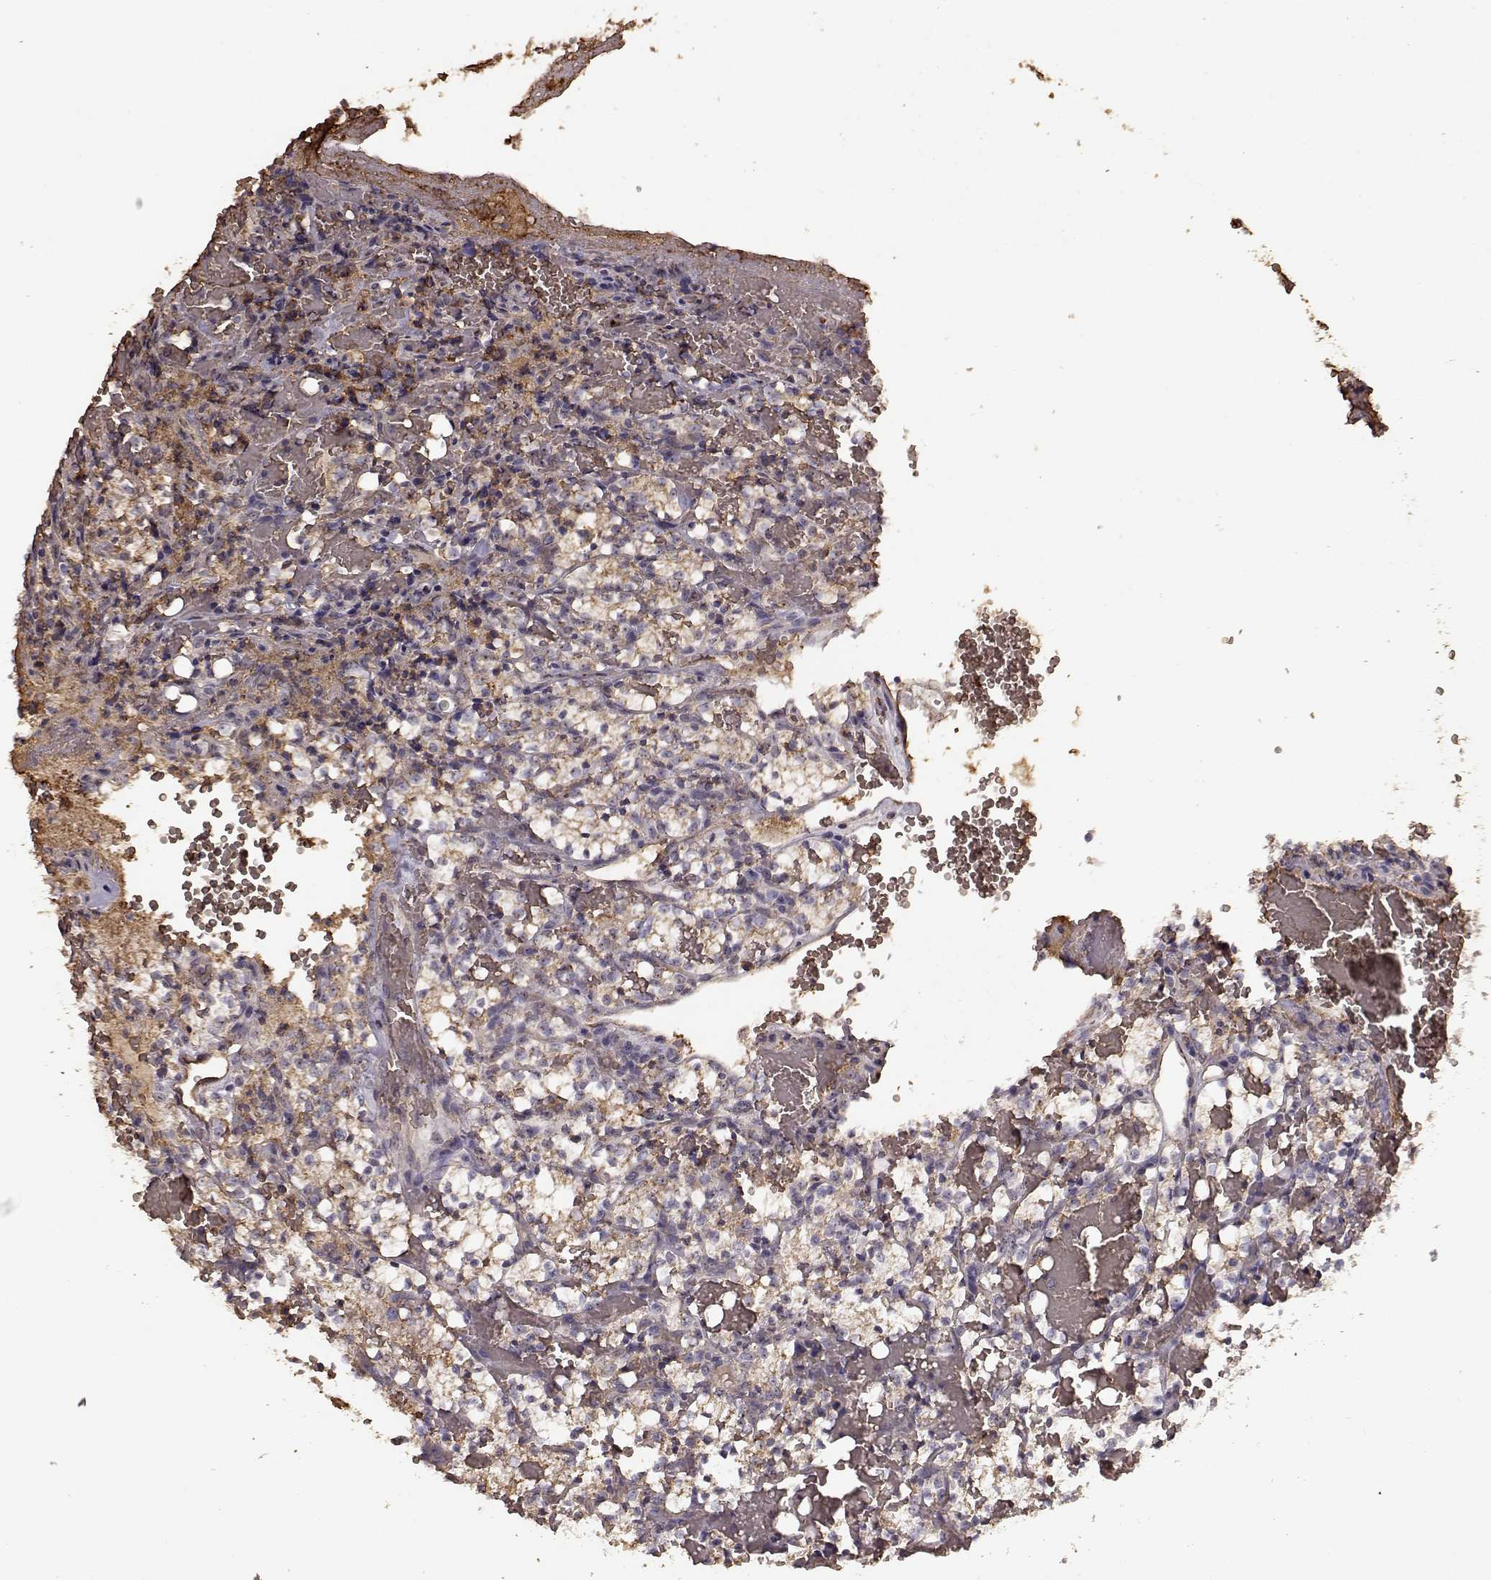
{"staining": {"intensity": "moderate", "quantity": "25%-75%", "location": "cytoplasmic/membranous"}, "tissue": "renal cancer", "cell_type": "Tumor cells", "image_type": "cancer", "snomed": [{"axis": "morphology", "description": "Adenocarcinoma, NOS"}, {"axis": "topography", "description": "Kidney"}], "caption": "A medium amount of moderate cytoplasmic/membranous staining is appreciated in approximately 25%-75% of tumor cells in adenocarcinoma (renal) tissue.", "gene": "PTGES2", "patient": {"sex": "female", "age": 69}}